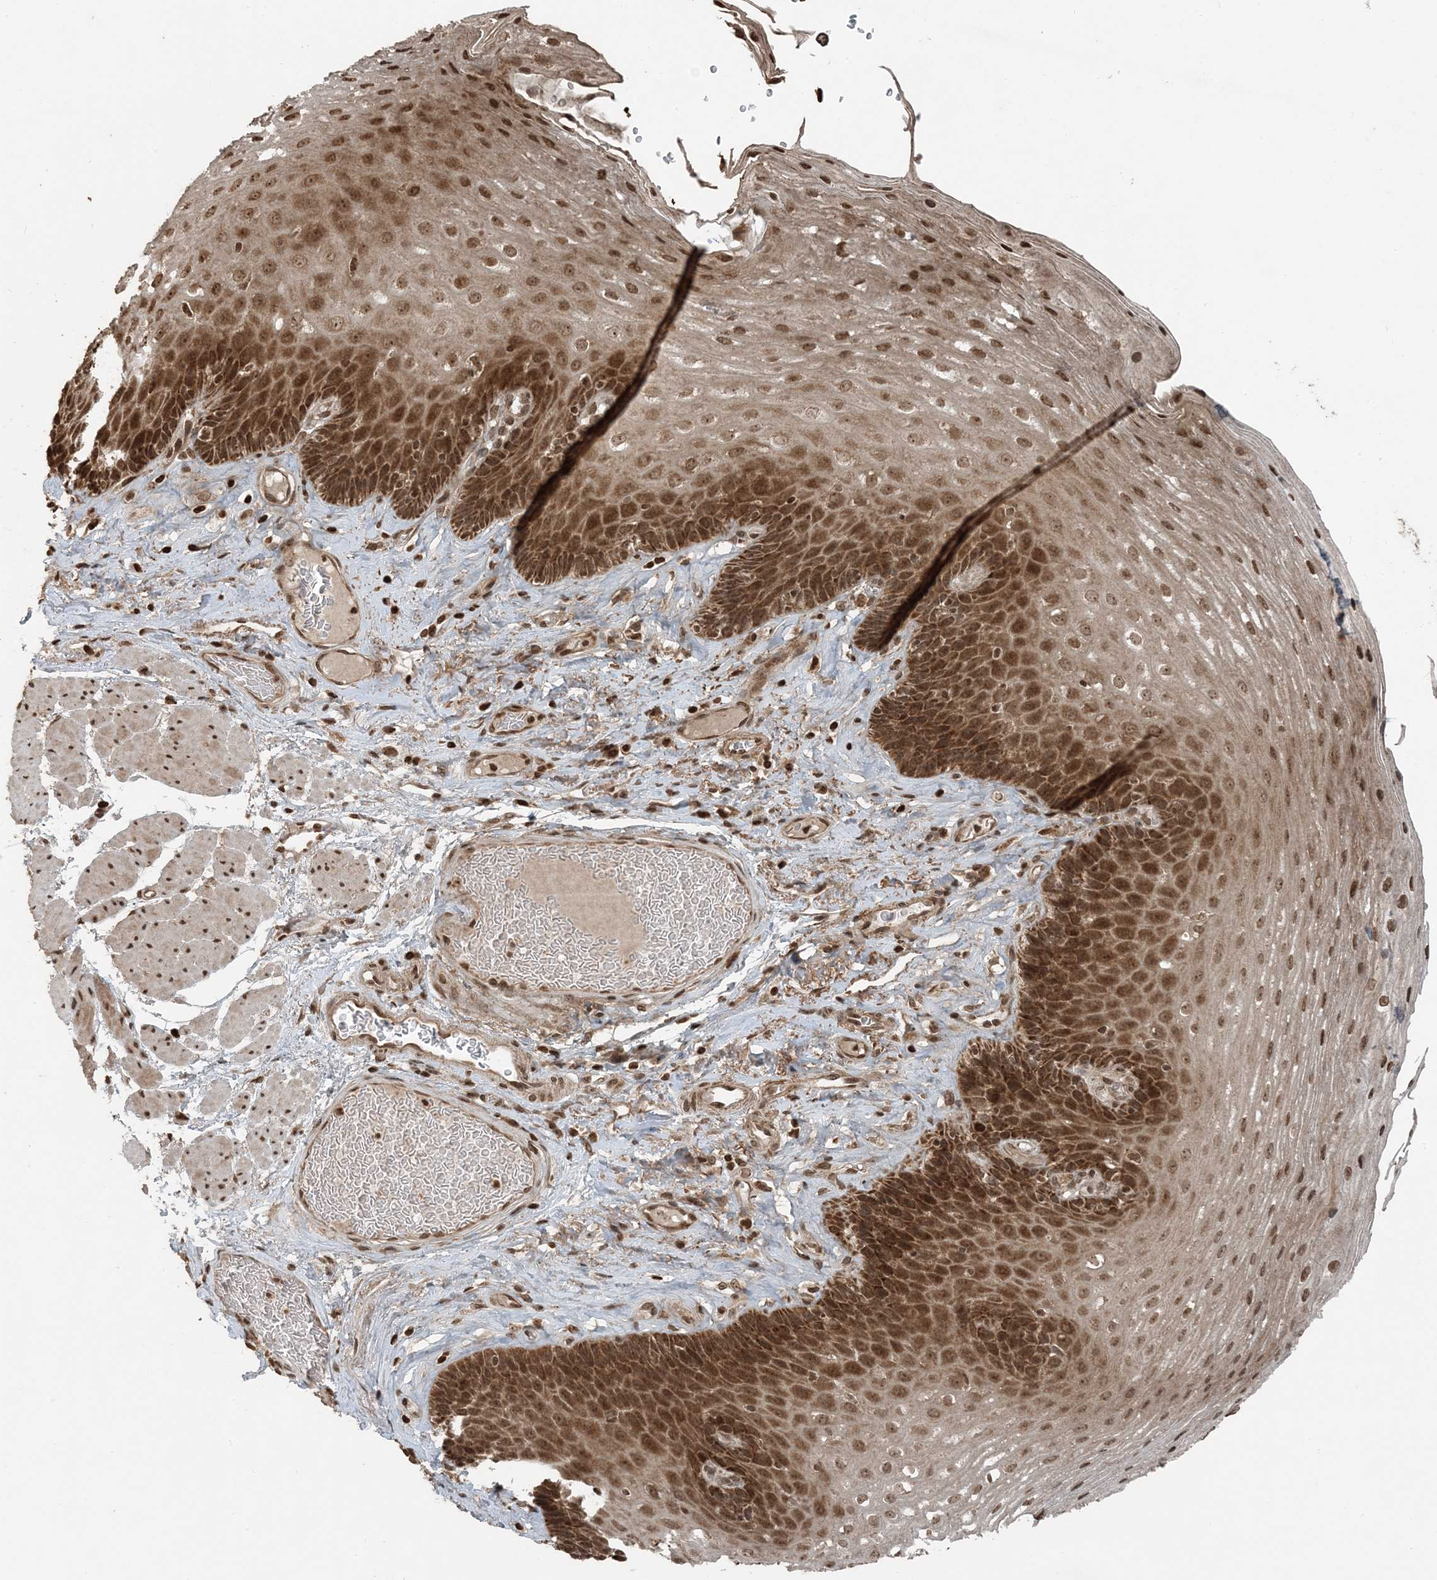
{"staining": {"intensity": "strong", "quantity": ">75%", "location": "cytoplasmic/membranous,nuclear"}, "tissue": "esophagus", "cell_type": "Squamous epithelial cells", "image_type": "normal", "snomed": [{"axis": "morphology", "description": "Normal tissue, NOS"}, {"axis": "topography", "description": "Esophagus"}], "caption": "Immunohistochemical staining of unremarkable esophagus shows strong cytoplasmic/membranous,nuclear protein expression in about >75% of squamous epithelial cells.", "gene": "ZFAND2B", "patient": {"sex": "female", "age": 66}}